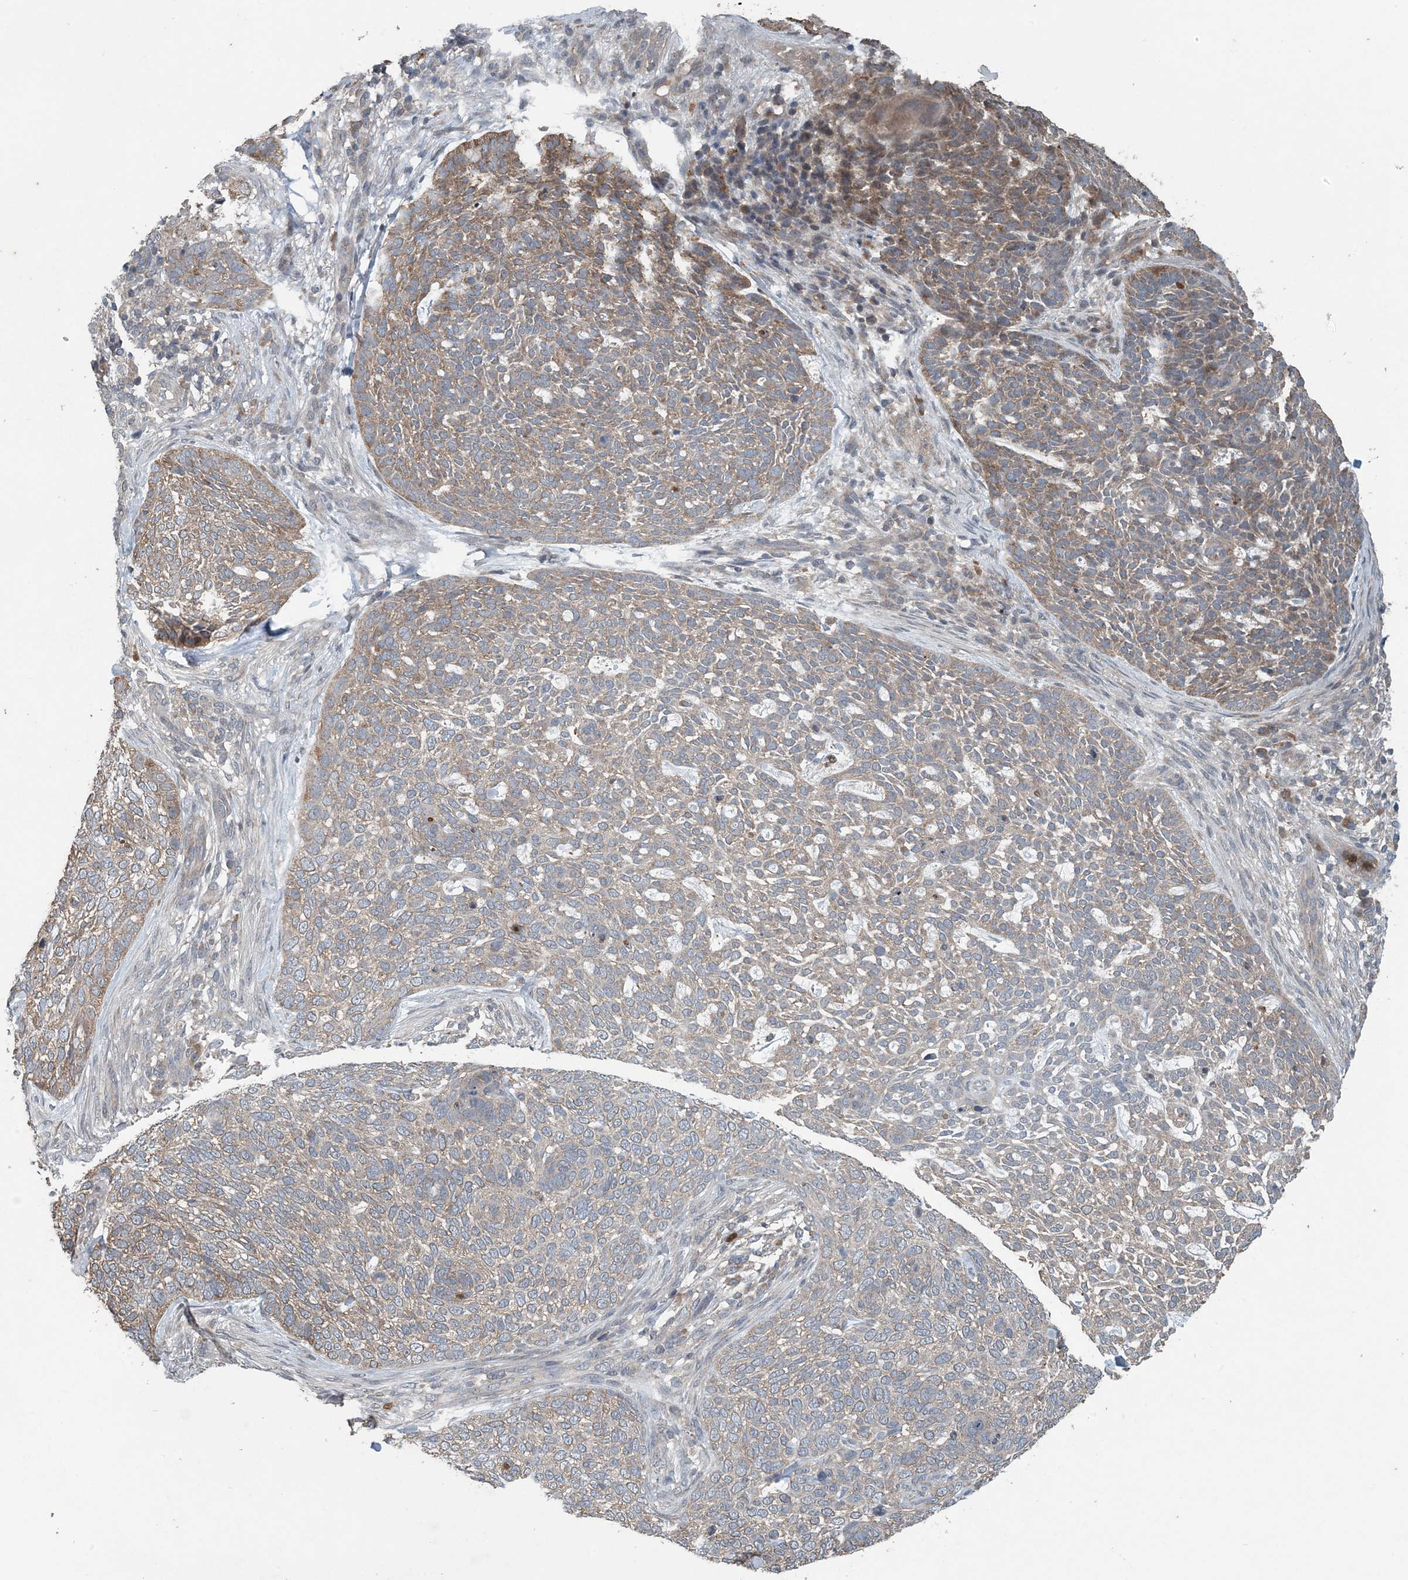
{"staining": {"intensity": "weak", "quantity": ">75%", "location": "cytoplasmic/membranous"}, "tissue": "skin cancer", "cell_type": "Tumor cells", "image_type": "cancer", "snomed": [{"axis": "morphology", "description": "Basal cell carcinoma"}, {"axis": "topography", "description": "Skin"}], "caption": "IHC staining of basal cell carcinoma (skin), which demonstrates low levels of weak cytoplasmic/membranous positivity in about >75% of tumor cells indicating weak cytoplasmic/membranous protein positivity. The staining was performed using DAB (brown) for protein detection and nuclei were counterstained in hematoxylin (blue).", "gene": "MYO9B", "patient": {"sex": "female", "age": 64}}